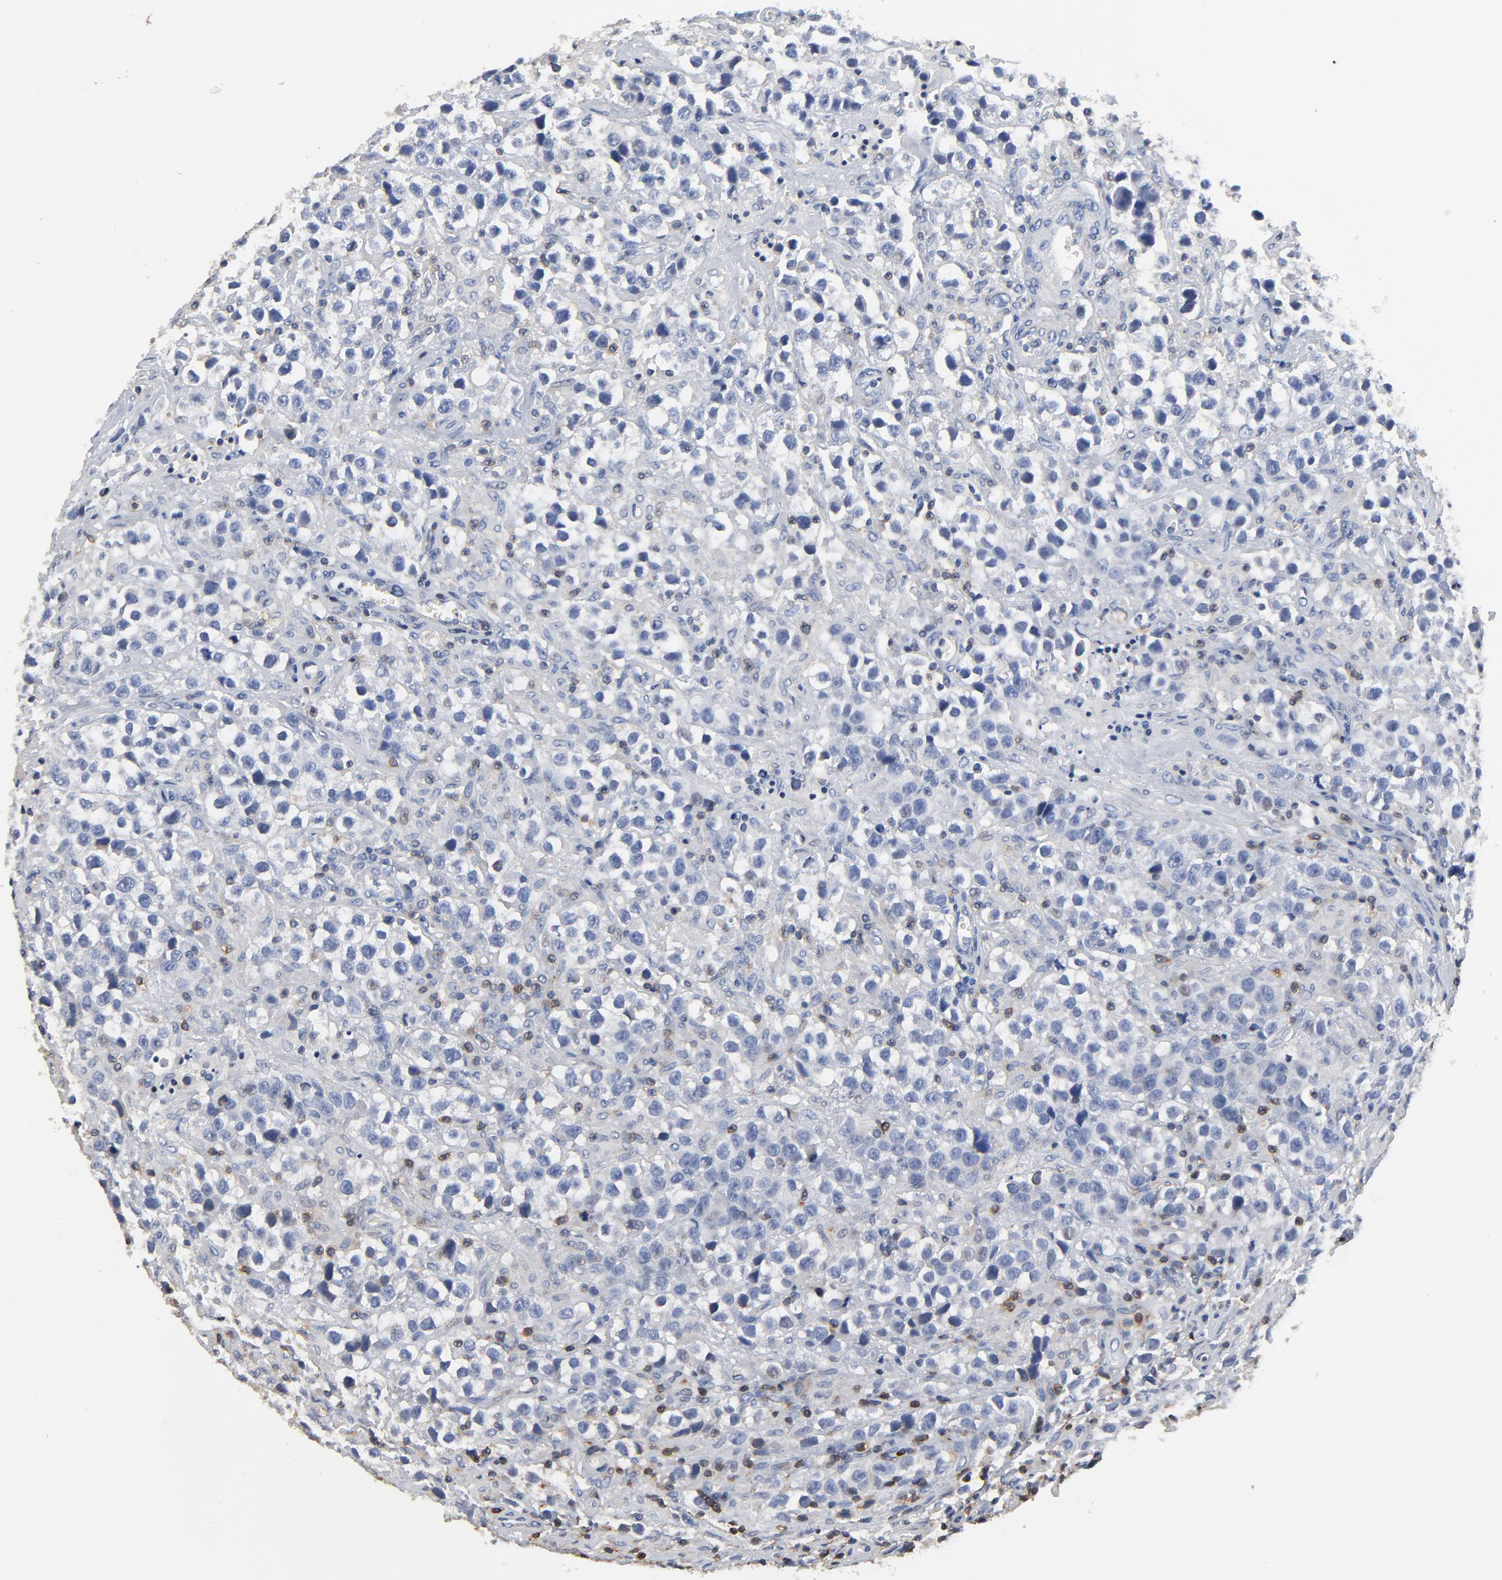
{"staining": {"intensity": "negative", "quantity": "none", "location": "none"}, "tissue": "testis cancer", "cell_type": "Tumor cells", "image_type": "cancer", "snomed": [{"axis": "morphology", "description": "Seminoma, NOS"}, {"axis": "topography", "description": "Testis"}], "caption": "Immunohistochemical staining of testis seminoma displays no significant staining in tumor cells. (IHC, brightfield microscopy, high magnification).", "gene": "SKAP1", "patient": {"sex": "male", "age": 43}}